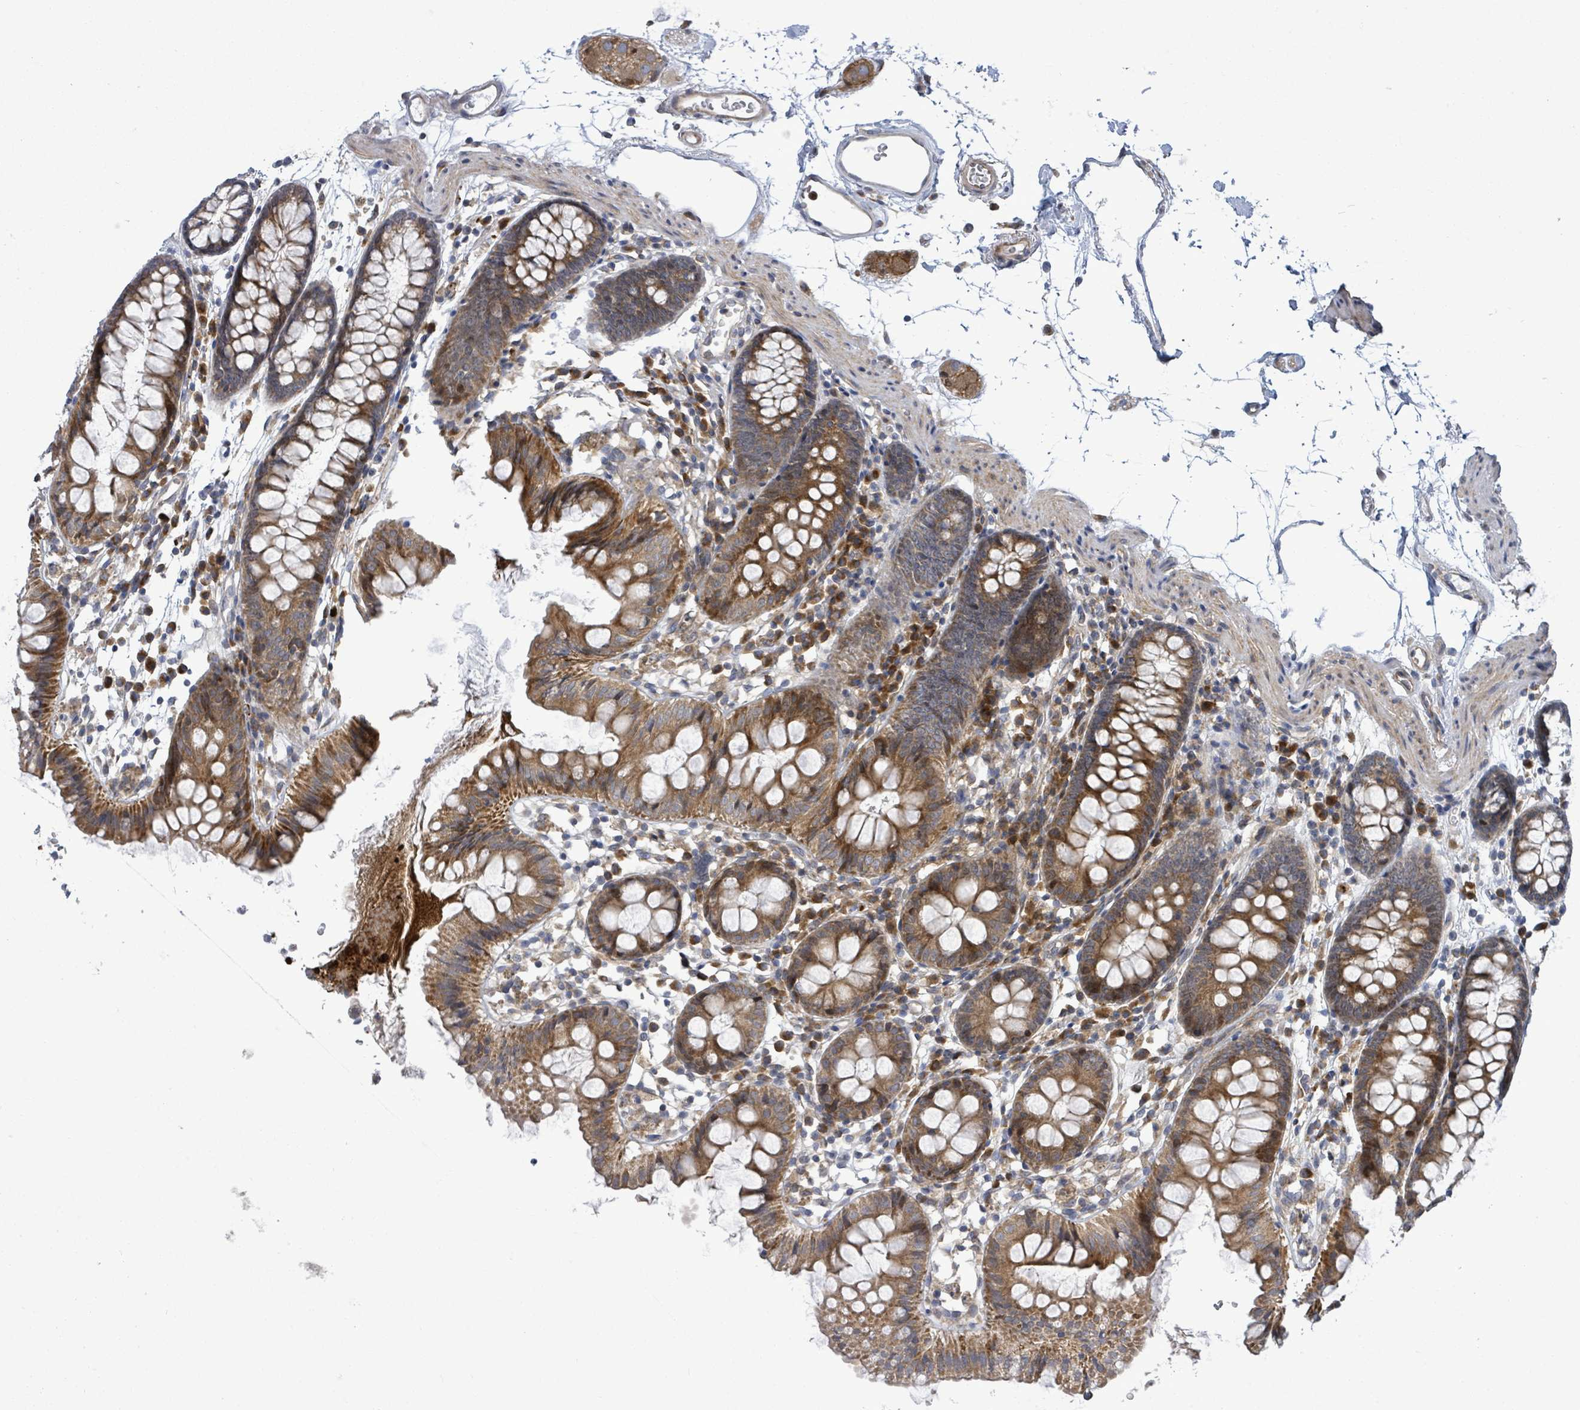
{"staining": {"intensity": "moderate", "quantity": ">75%", "location": "cytoplasmic/membranous"}, "tissue": "colon", "cell_type": "Endothelial cells", "image_type": "normal", "snomed": [{"axis": "morphology", "description": "Normal tissue, NOS"}, {"axis": "topography", "description": "Colon"}], "caption": "This is a photomicrograph of immunohistochemistry (IHC) staining of normal colon, which shows moderate staining in the cytoplasmic/membranous of endothelial cells.", "gene": "SAR1A", "patient": {"sex": "female", "age": 84}}